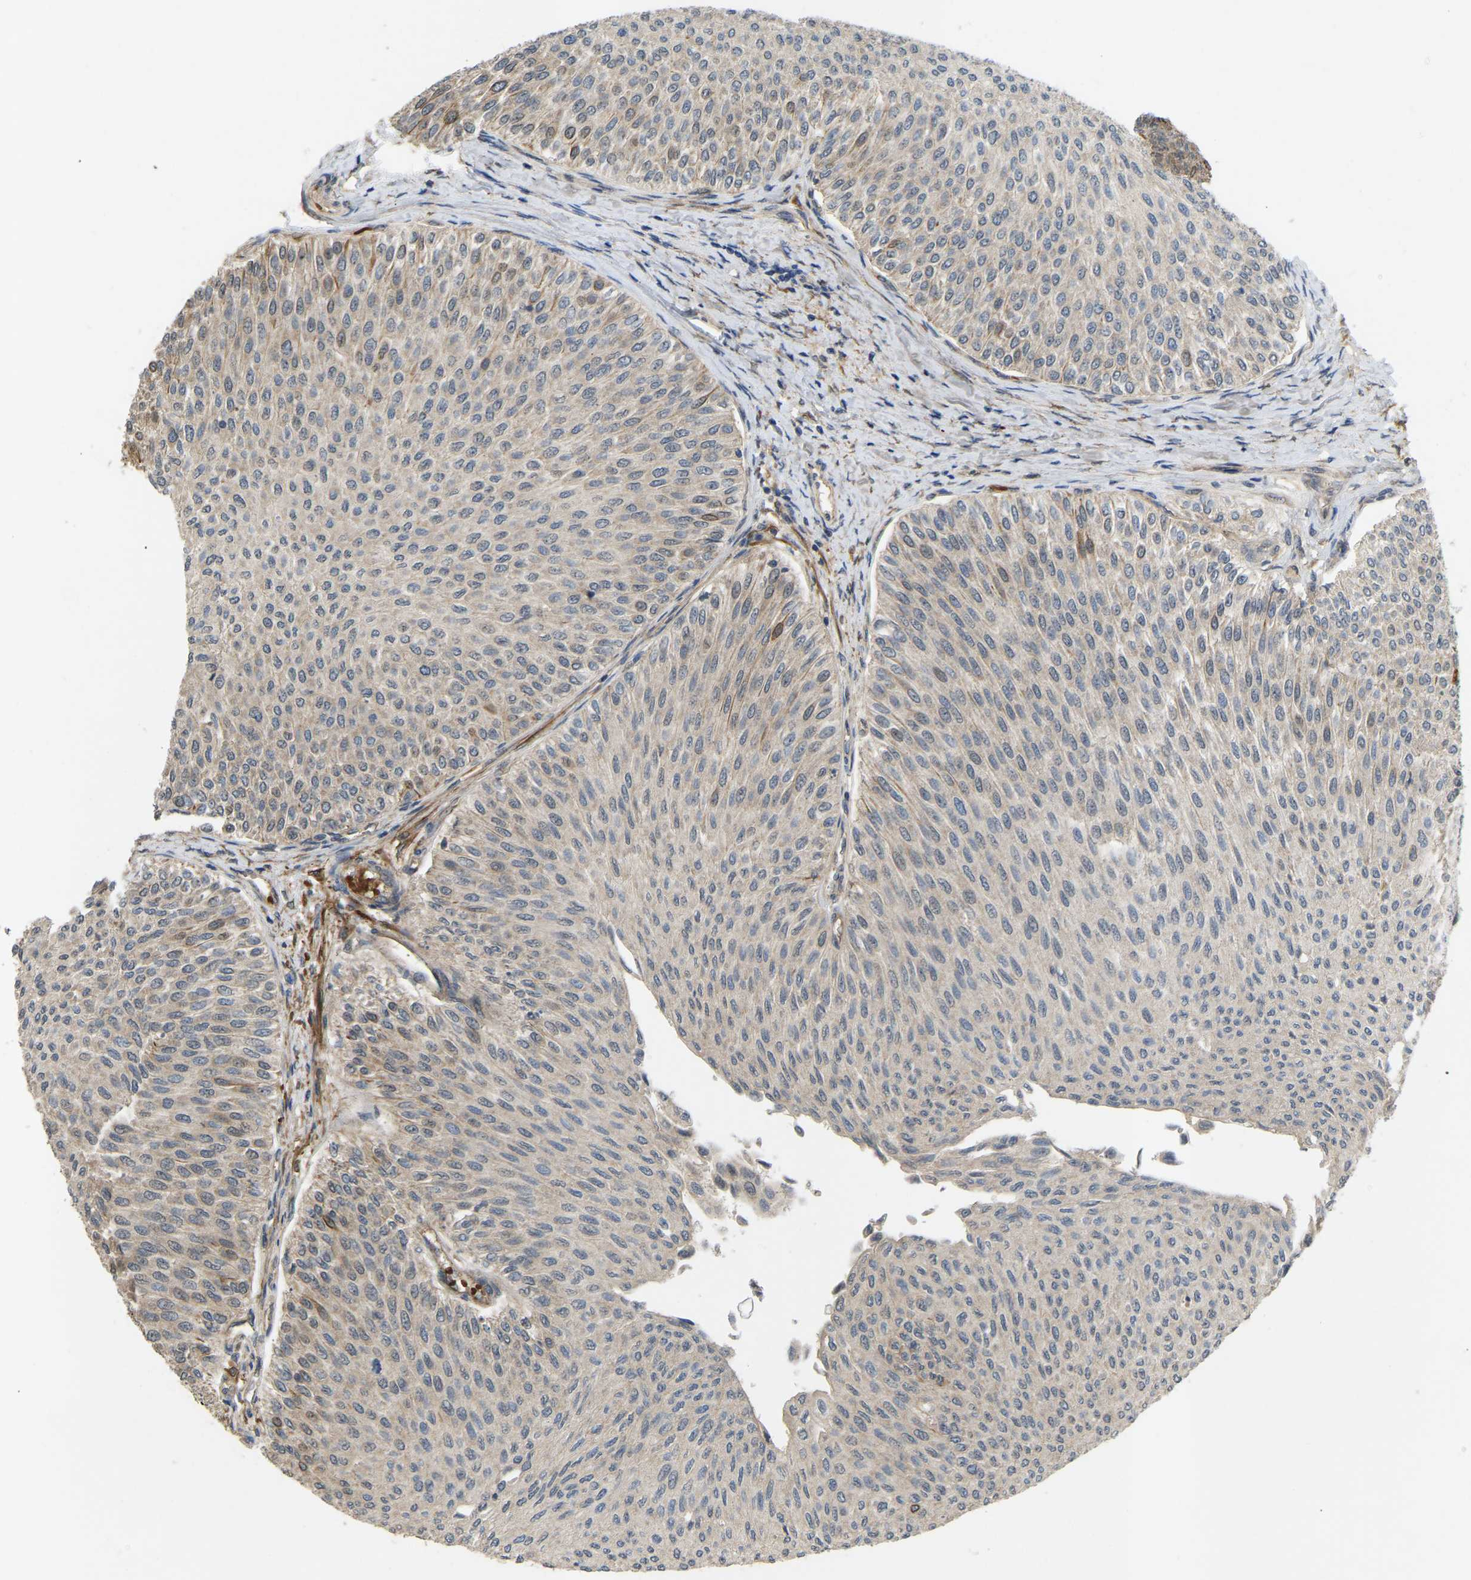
{"staining": {"intensity": "moderate", "quantity": "<25%", "location": "cytoplasmic/membranous"}, "tissue": "urothelial cancer", "cell_type": "Tumor cells", "image_type": "cancer", "snomed": [{"axis": "morphology", "description": "Urothelial carcinoma, Low grade"}, {"axis": "topography", "description": "Urinary bladder"}], "caption": "Tumor cells demonstrate moderate cytoplasmic/membranous staining in approximately <25% of cells in urothelial cancer.", "gene": "LIMK2", "patient": {"sex": "male", "age": 78}}